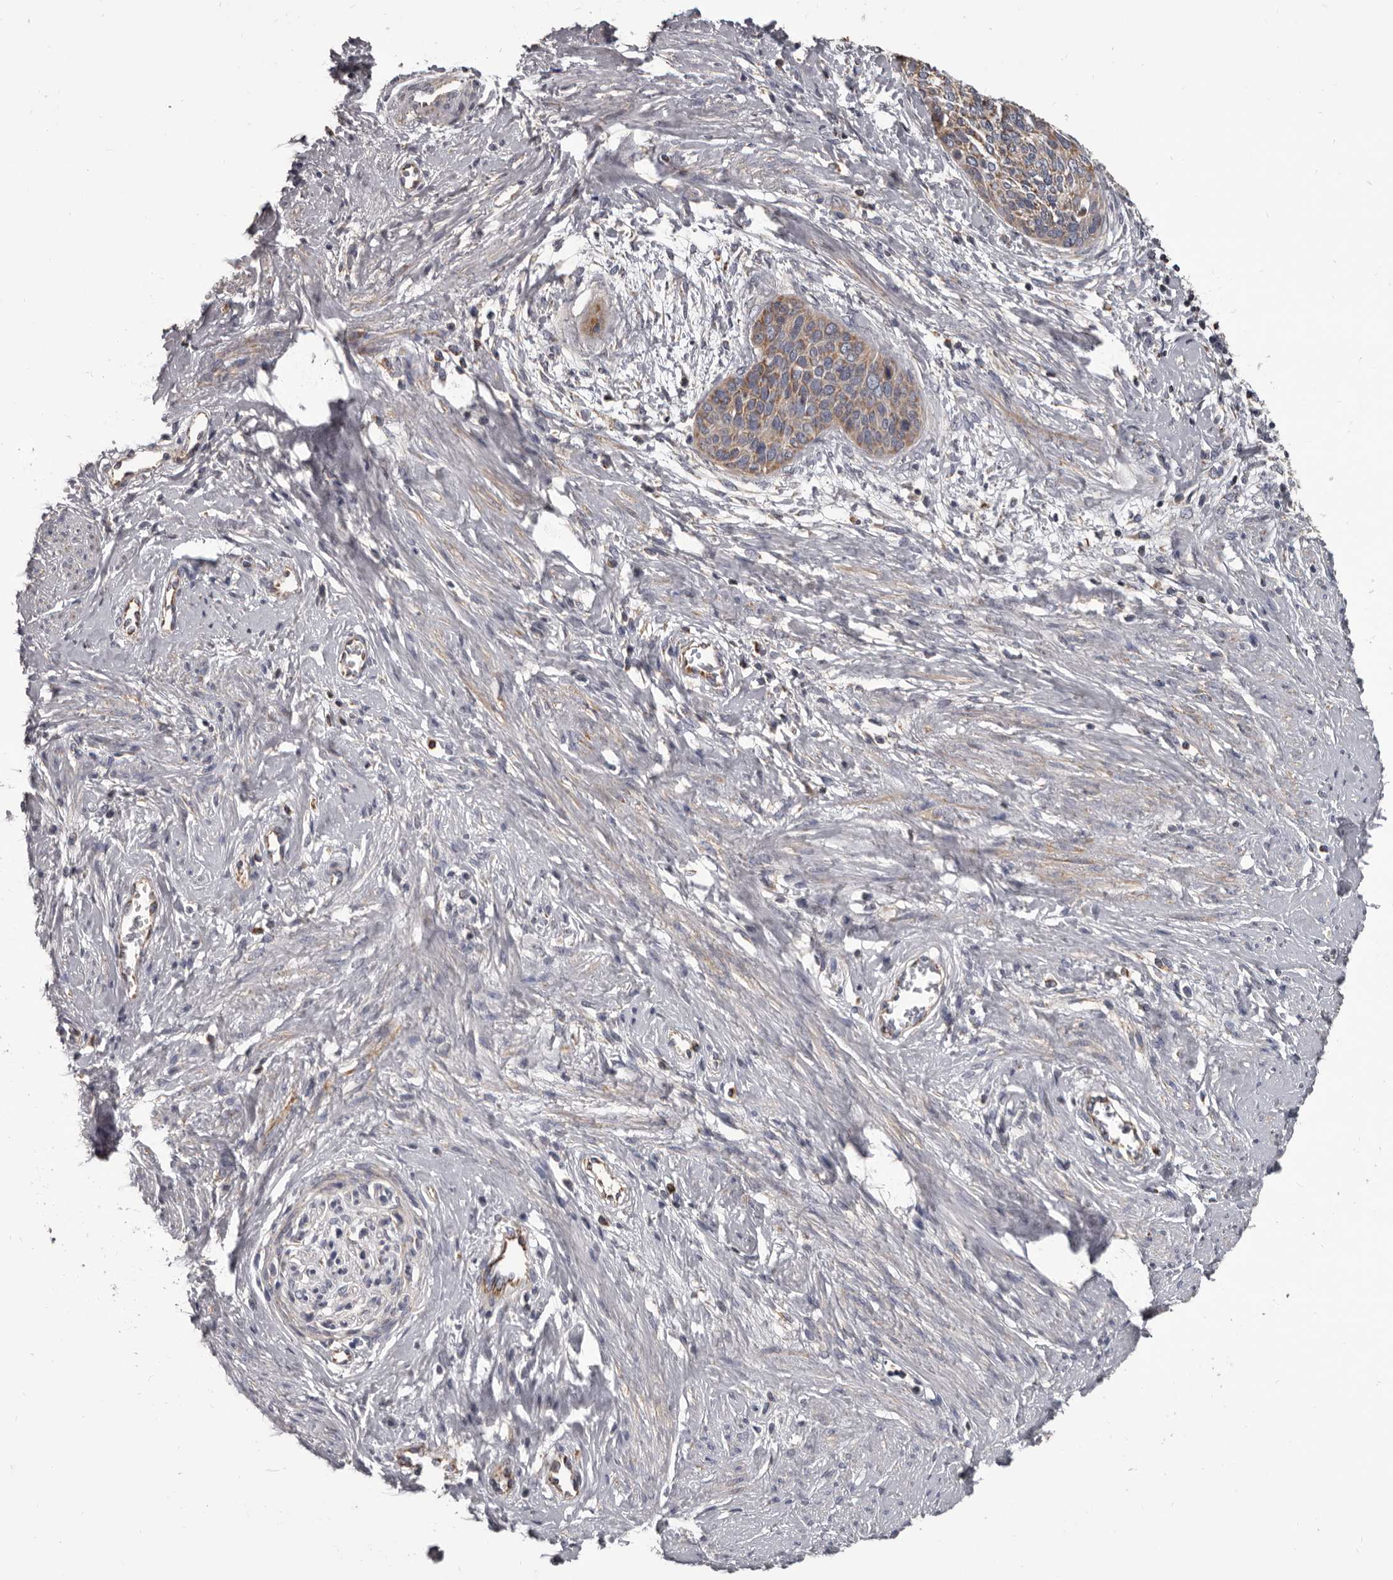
{"staining": {"intensity": "weak", "quantity": "25%-75%", "location": "cytoplasmic/membranous"}, "tissue": "cervical cancer", "cell_type": "Tumor cells", "image_type": "cancer", "snomed": [{"axis": "morphology", "description": "Squamous cell carcinoma, NOS"}, {"axis": "topography", "description": "Cervix"}], "caption": "Tumor cells demonstrate low levels of weak cytoplasmic/membranous staining in about 25%-75% of cells in cervical cancer (squamous cell carcinoma).", "gene": "ALDH5A1", "patient": {"sex": "female", "age": 37}}